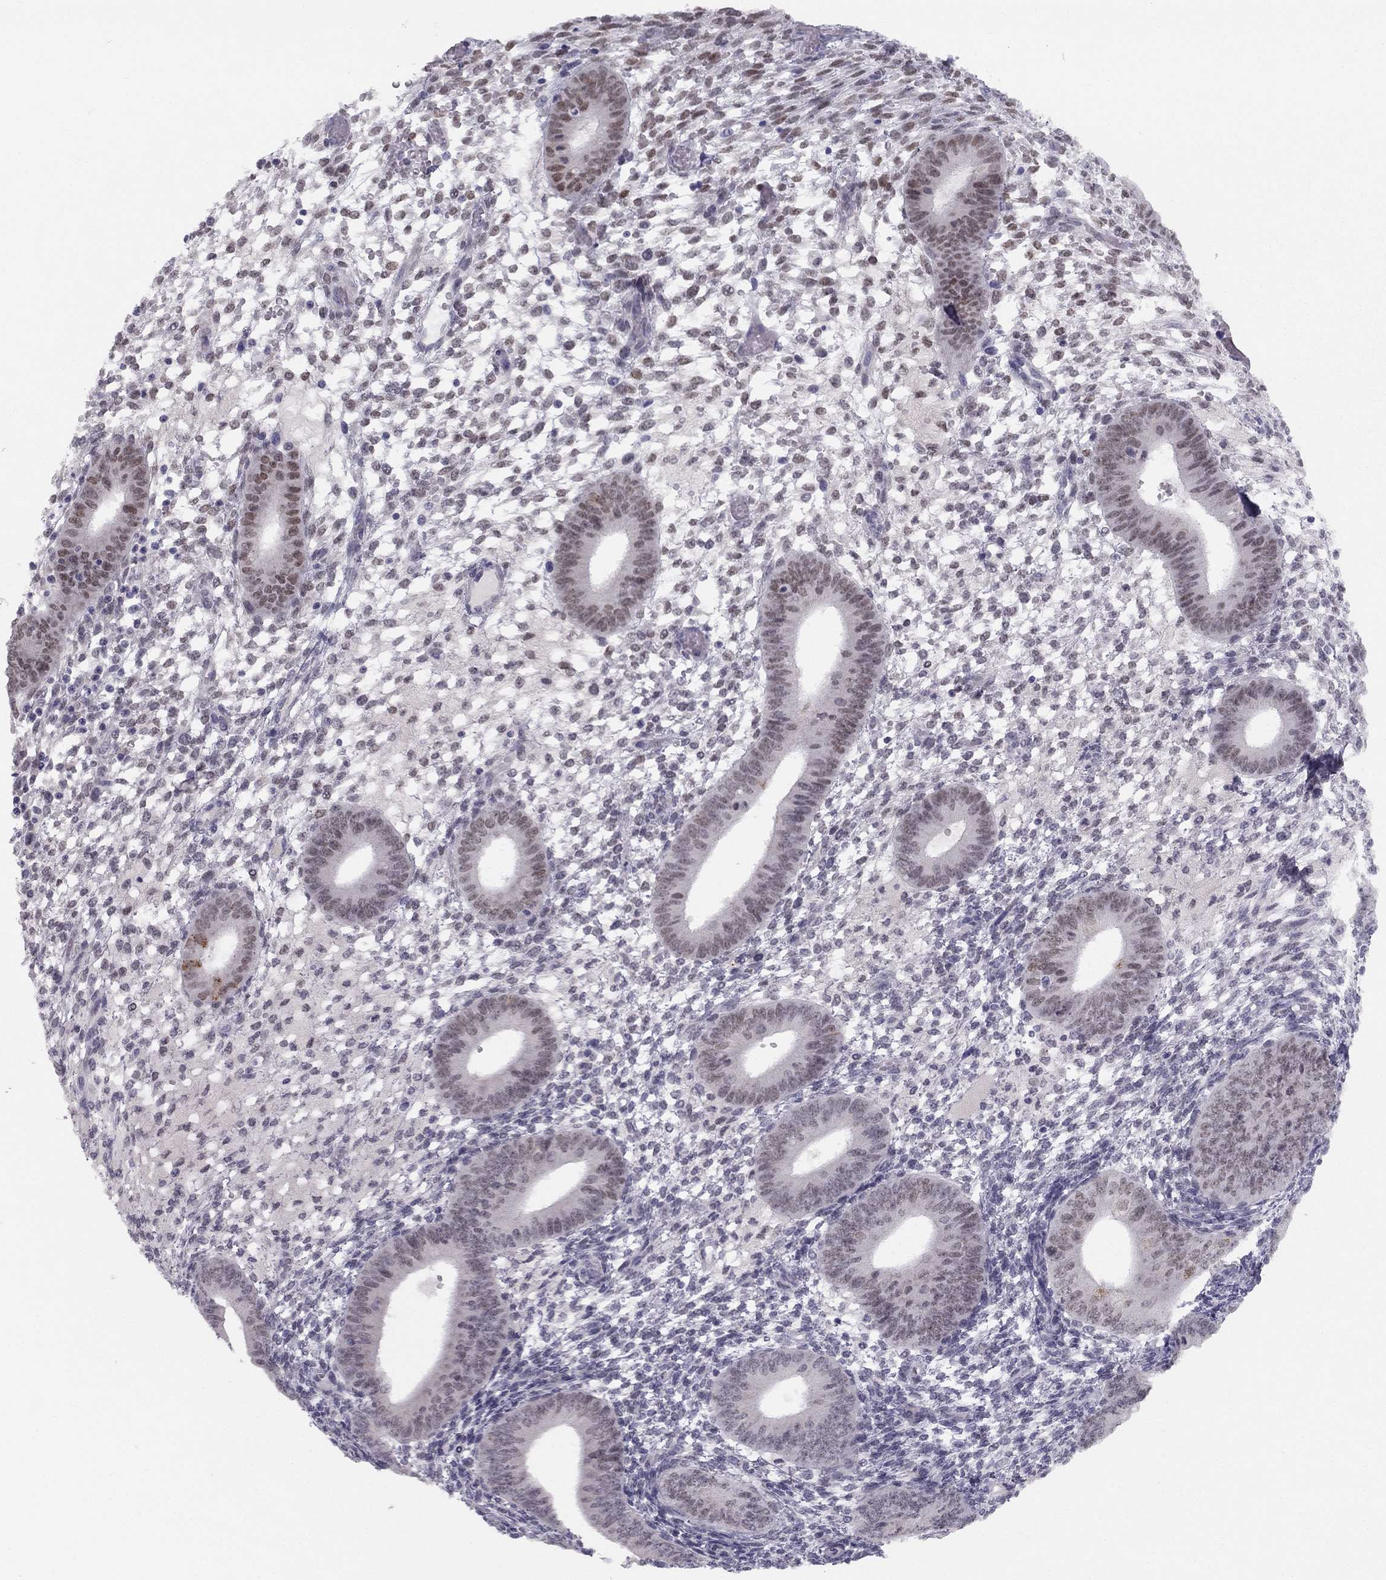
{"staining": {"intensity": "weak", "quantity": "<25%", "location": "nuclear"}, "tissue": "endometrium", "cell_type": "Cells in endometrial stroma", "image_type": "normal", "snomed": [{"axis": "morphology", "description": "Normal tissue, NOS"}, {"axis": "topography", "description": "Endometrium"}], "caption": "High magnification brightfield microscopy of normal endometrium stained with DAB (brown) and counterstained with hematoxylin (blue): cells in endometrial stroma show no significant expression.", "gene": "TRPS1", "patient": {"sex": "female", "age": 39}}